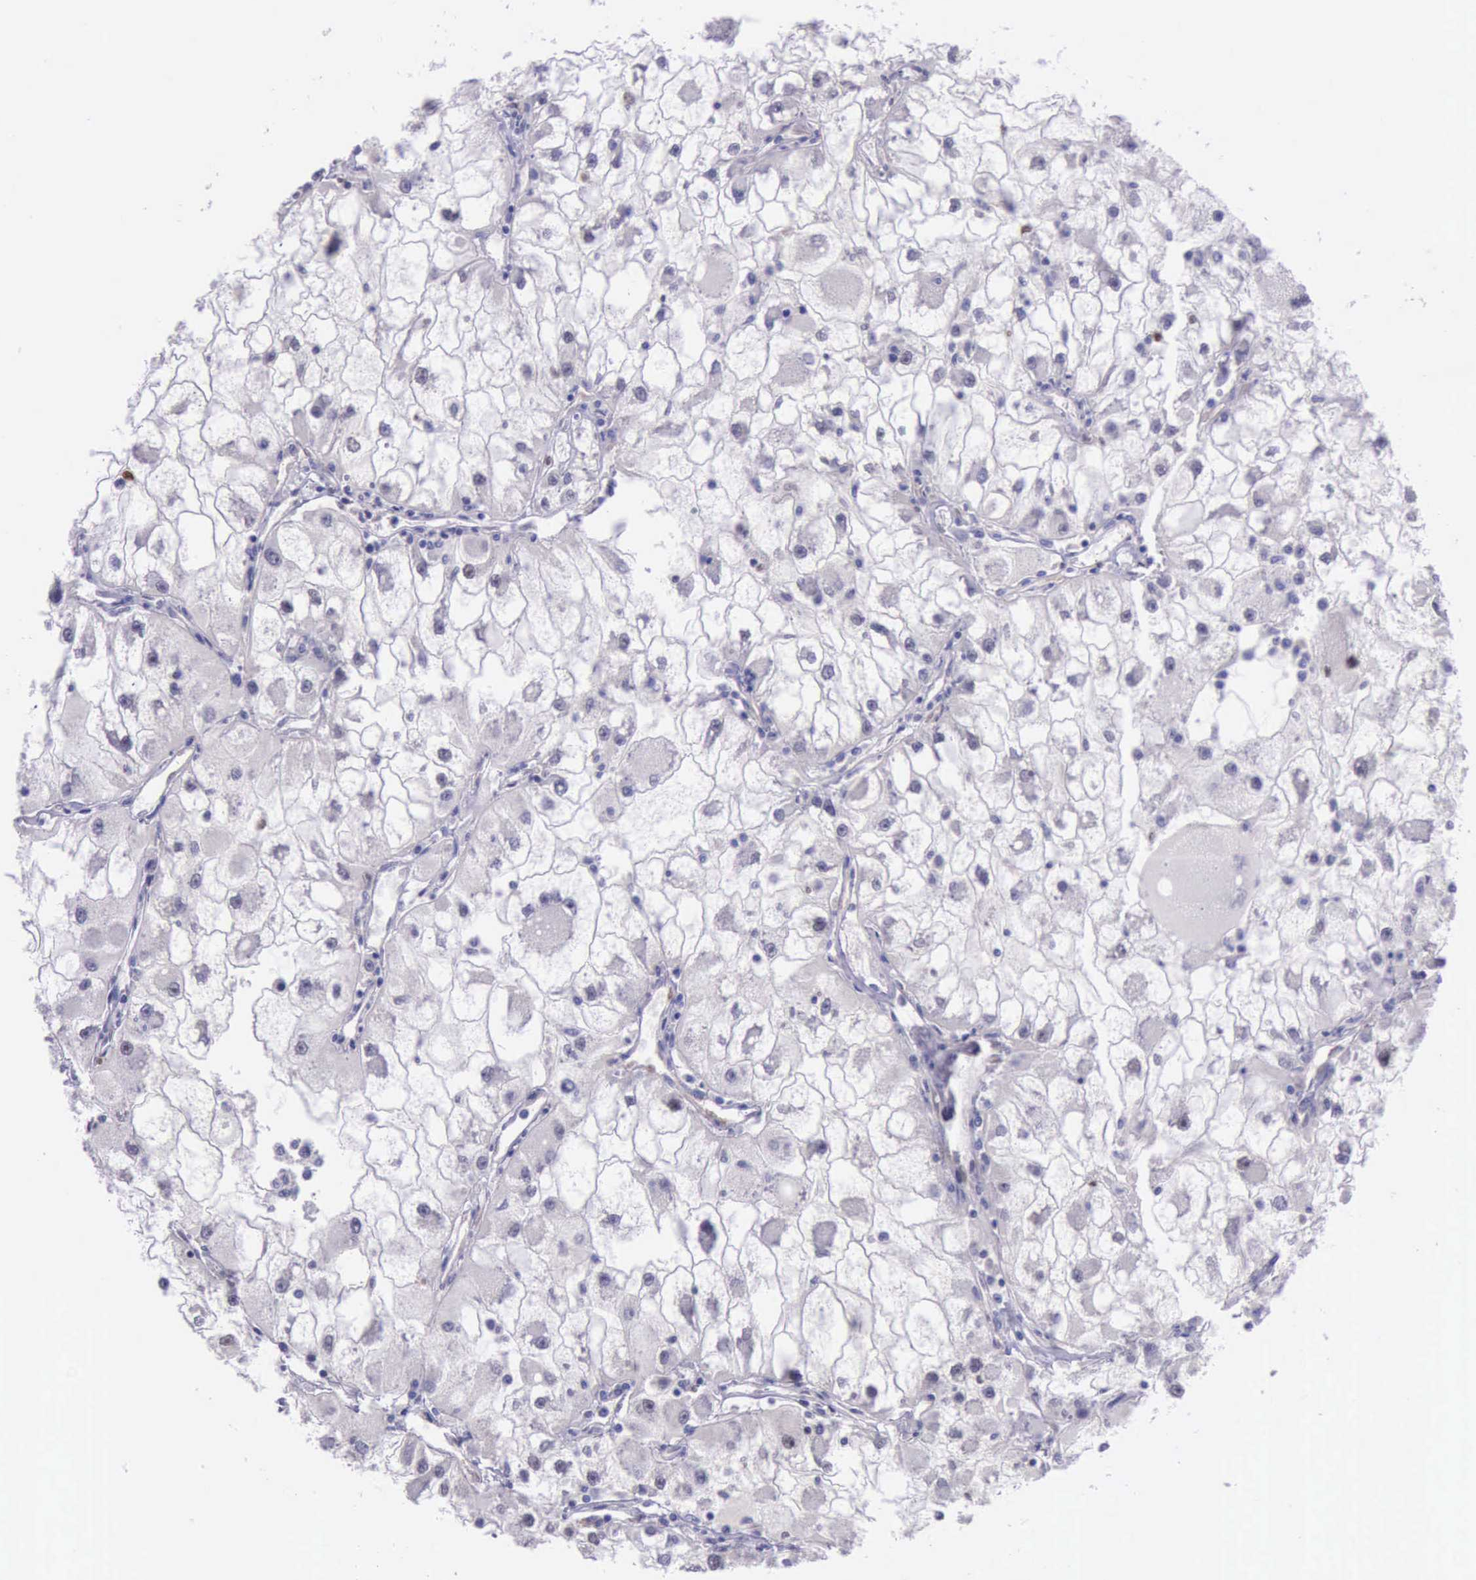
{"staining": {"intensity": "negative", "quantity": "none", "location": "none"}, "tissue": "renal cancer", "cell_type": "Tumor cells", "image_type": "cancer", "snomed": [{"axis": "morphology", "description": "Adenocarcinoma, NOS"}, {"axis": "topography", "description": "Kidney"}], "caption": "Immunohistochemistry (IHC) histopathology image of adenocarcinoma (renal) stained for a protein (brown), which demonstrates no staining in tumor cells.", "gene": "PARP1", "patient": {"sex": "female", "age": 73}}